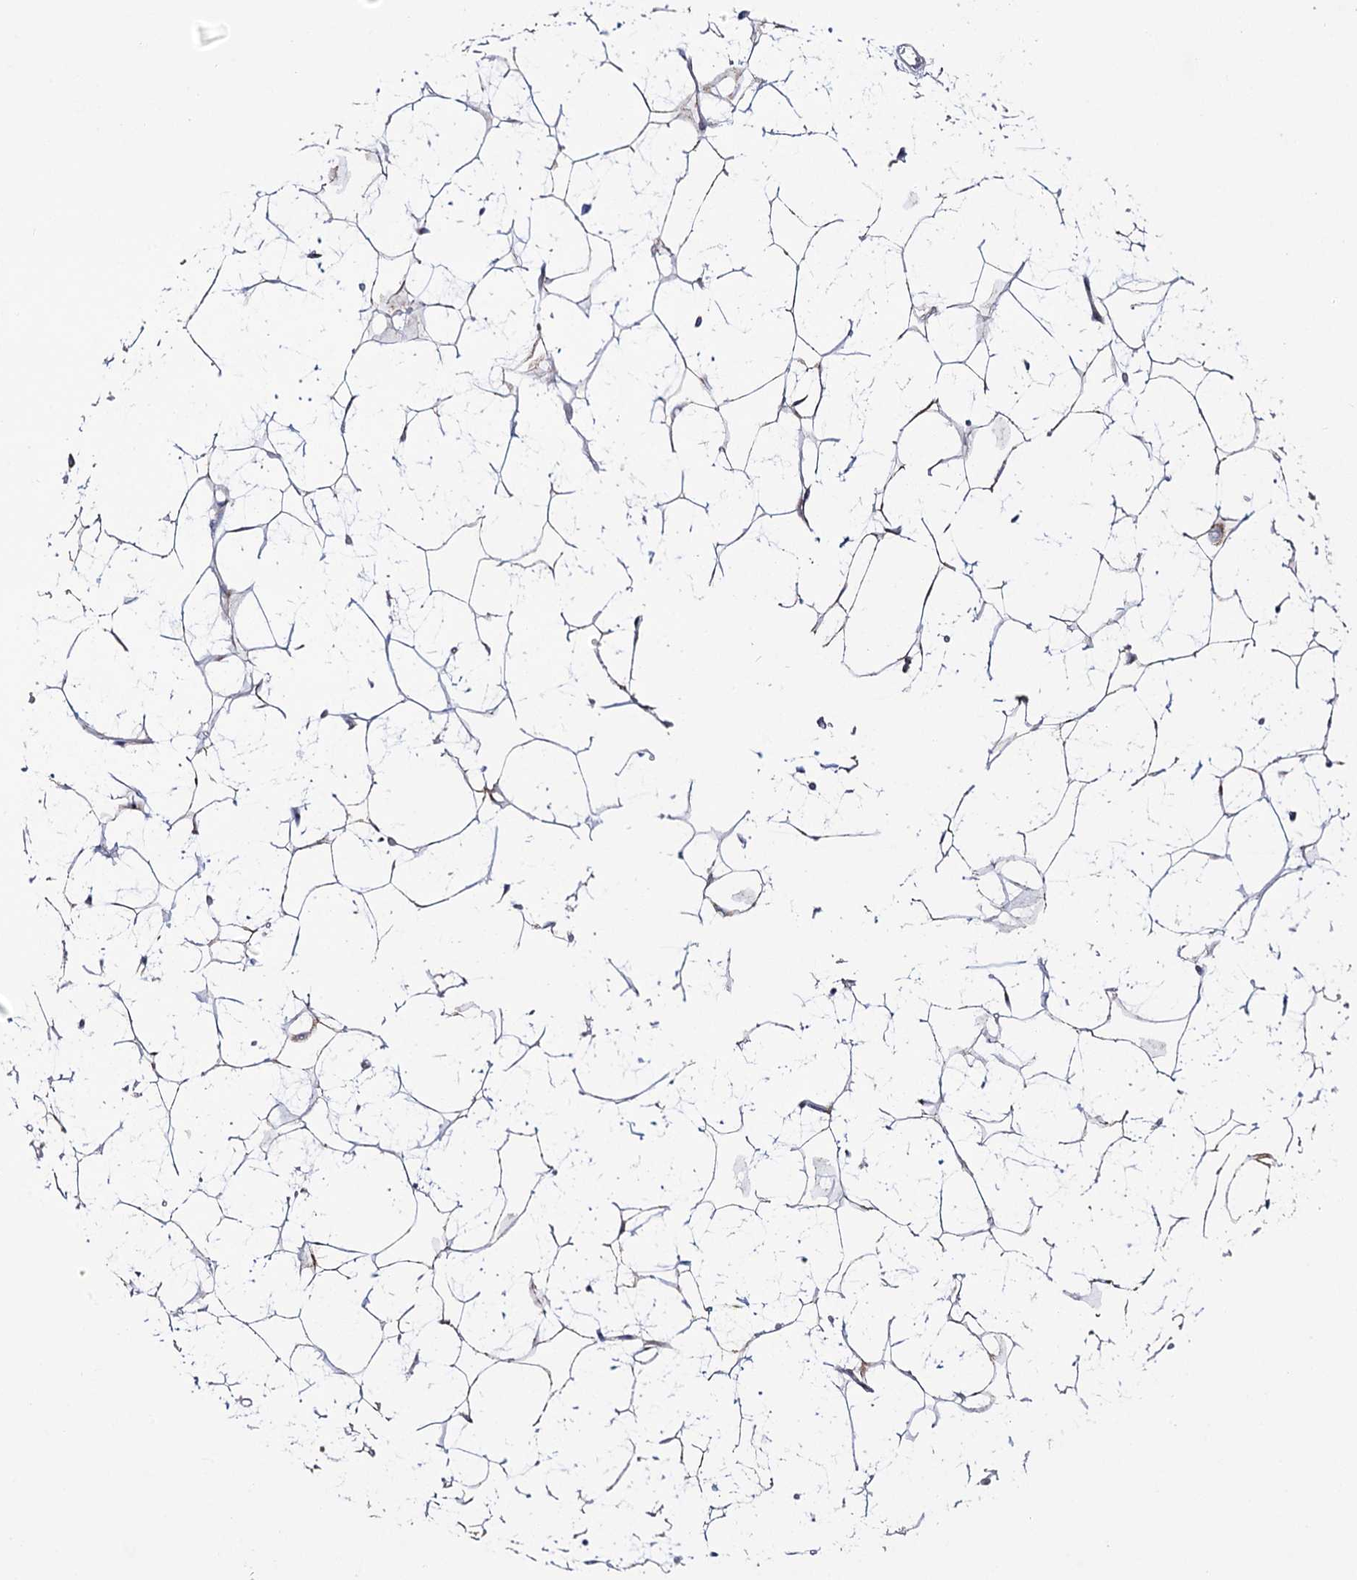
{"staining": {"intensity": "negative", "quantity": "none", "location": "none"}, "tissue": "adipose tissue", "cell_type": "Adipocytes", "image_type": "normal", "snomed": [{"axis": "morphology", "description": "Normal tissue, NOS"}, {"axis": "topography", "description": "Breast"}], "caption": "Immunohistochemistry photomicrograph of benign human adipose tissue stained for a protein (brown), which exhibits no positivity in adipocytes. (DAB immunohistochemistry, high magnification).", "gene": "METTL5", "patient": {"sex": "female", "age": 26}}